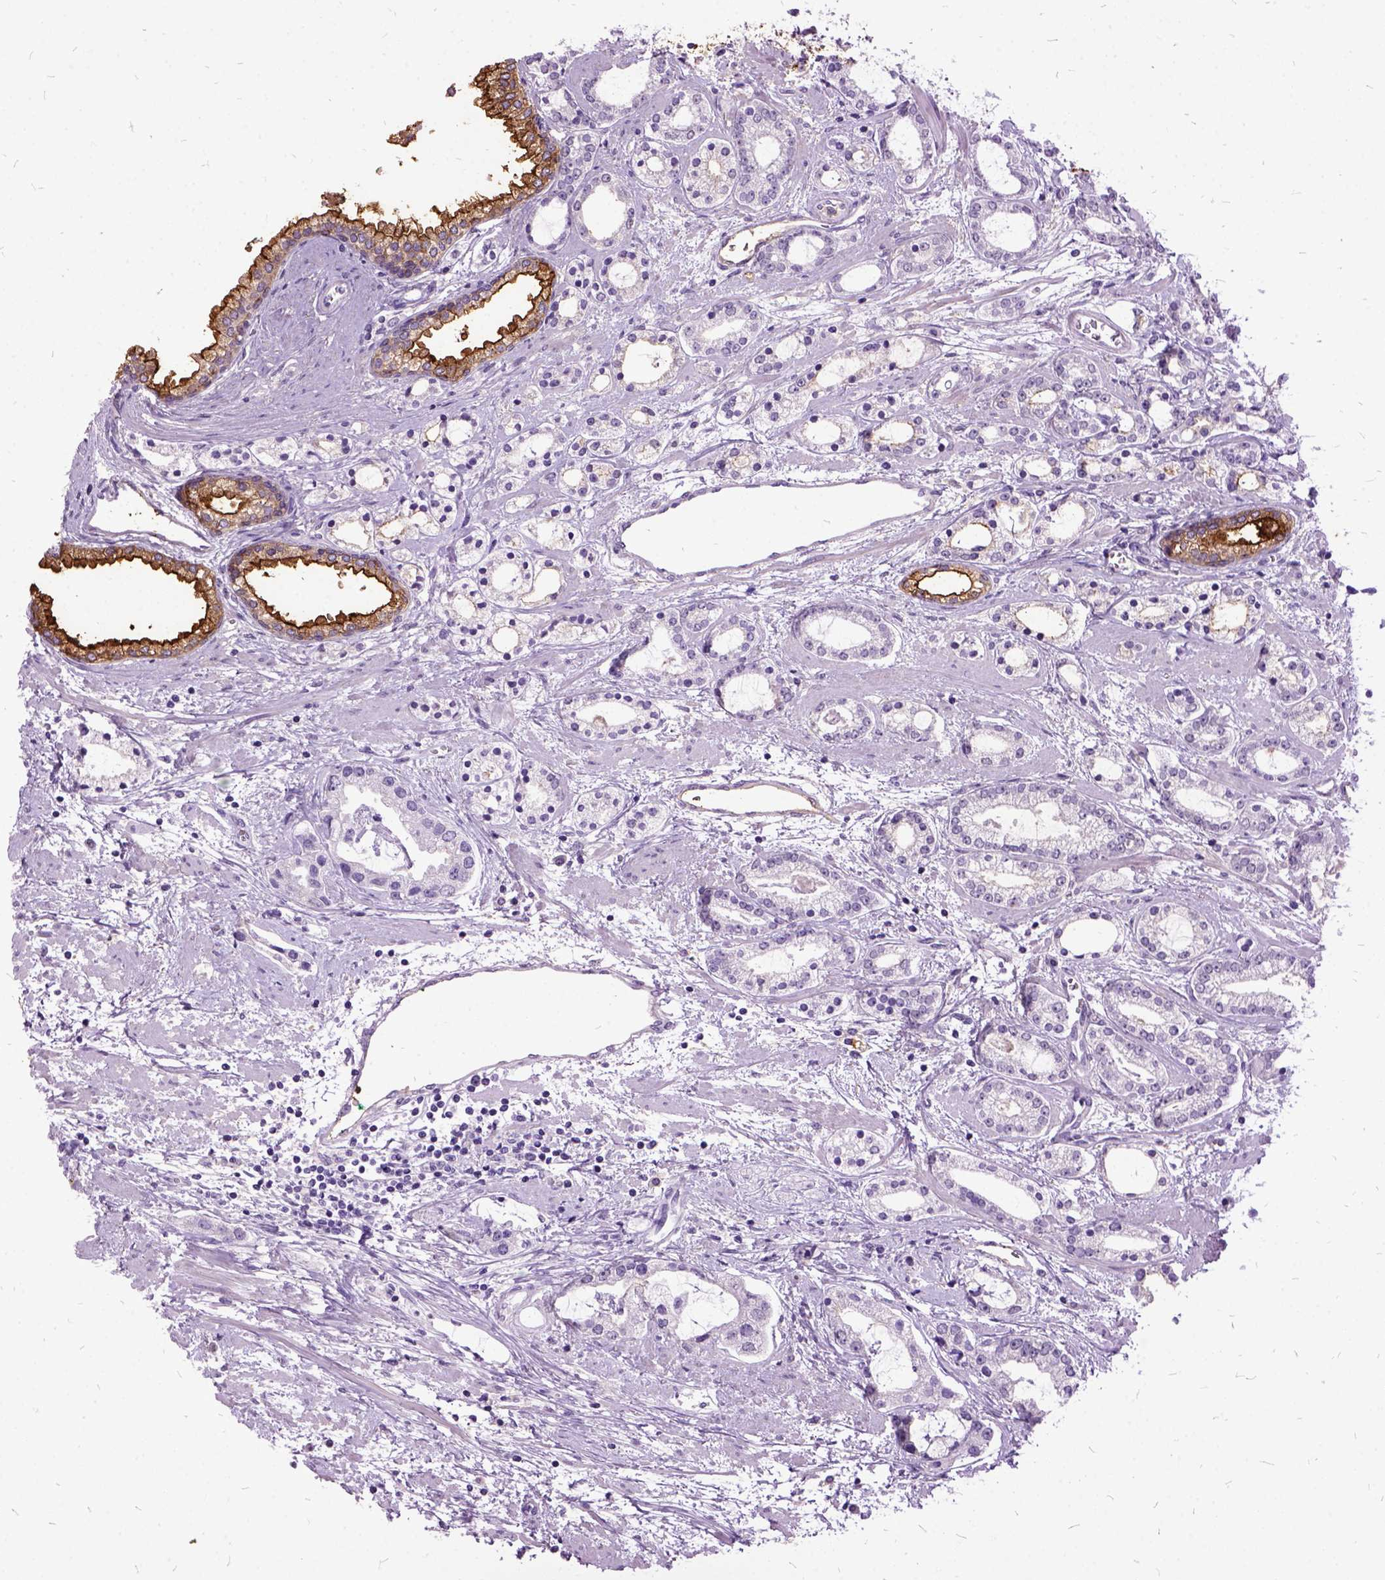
{"staining": {"intensity": "strong", "quantity": "<25%", "location": "cytoplasmic/membranous"}, "tissue": "prostate cancer", "cell_type": "Tumor cells", "image_type": "cancer", "snomed": [{"axis": "morphology", "description": "Adenocarcinoma, Medium grade"}, {"axis": "topography", "description": "Prostate"}], "caption": "IHC (DAB) staining of human prostate cancer (adenocarcinoma (medium-grade)) displays strong cytoplasmic/membranous protein expression in approximately <25% of tumor cells.", "gene": "MME", "patient": {"sex": "male", "age": 57}}